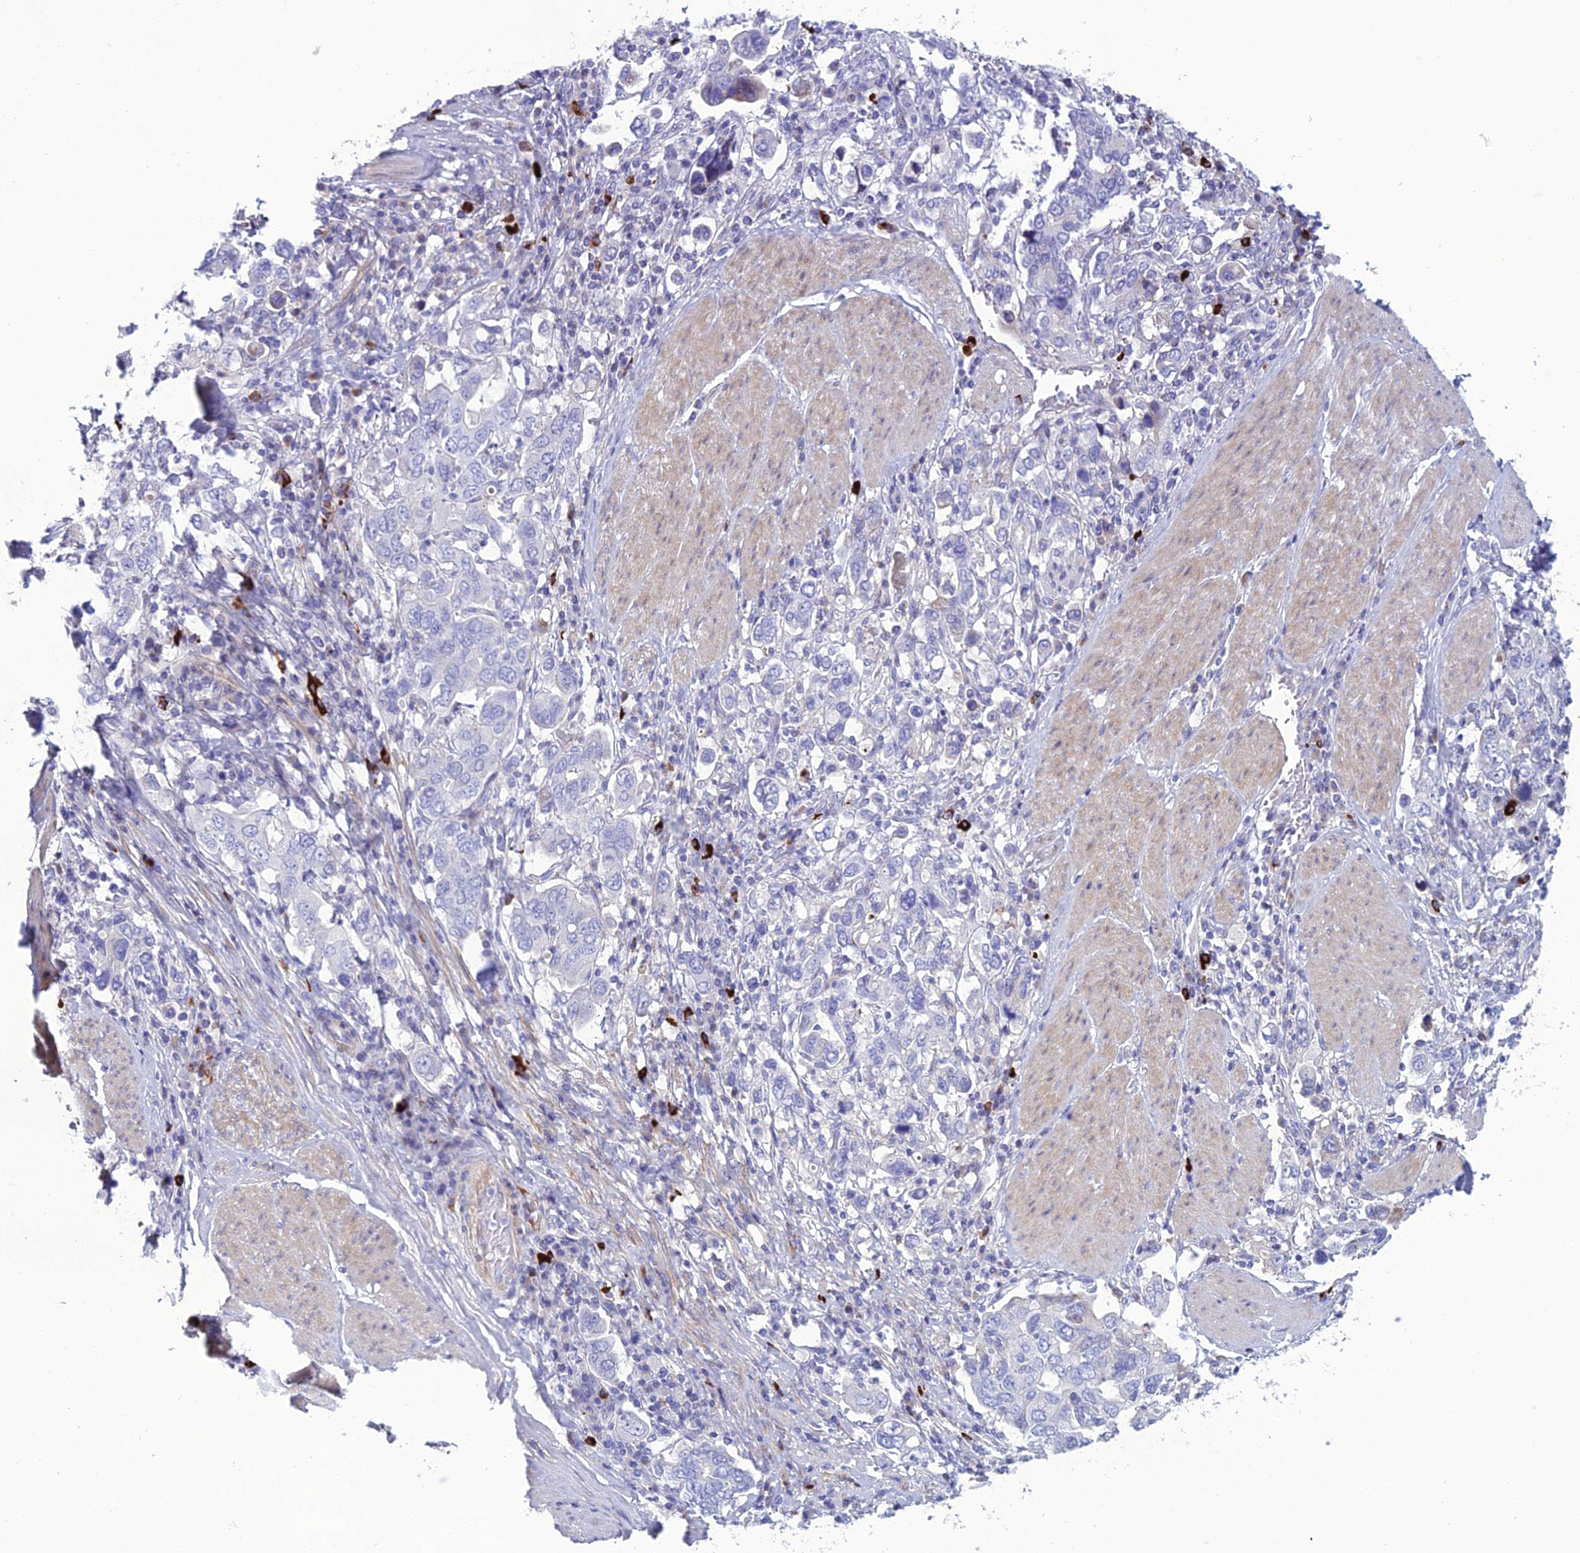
{"staining": {"intensity": "negative", "quantity": "none", "location": "none"}, "tissue": "stomach cancer", "cell_type": "Tumor cells", "image_type": "cancer", "snomed": [{"axis": "morphology", "description": "Adenocarcinoma, NOS"}, {"axis": "topography", "description": "Stomach, upper"}], "caption": "This is a image of IHC staining of stomach adenocarcinoma, which shows no positivity in tumor cells.", "gene": "OR56B1", "patient": {"sex": "male", "age": 62}}